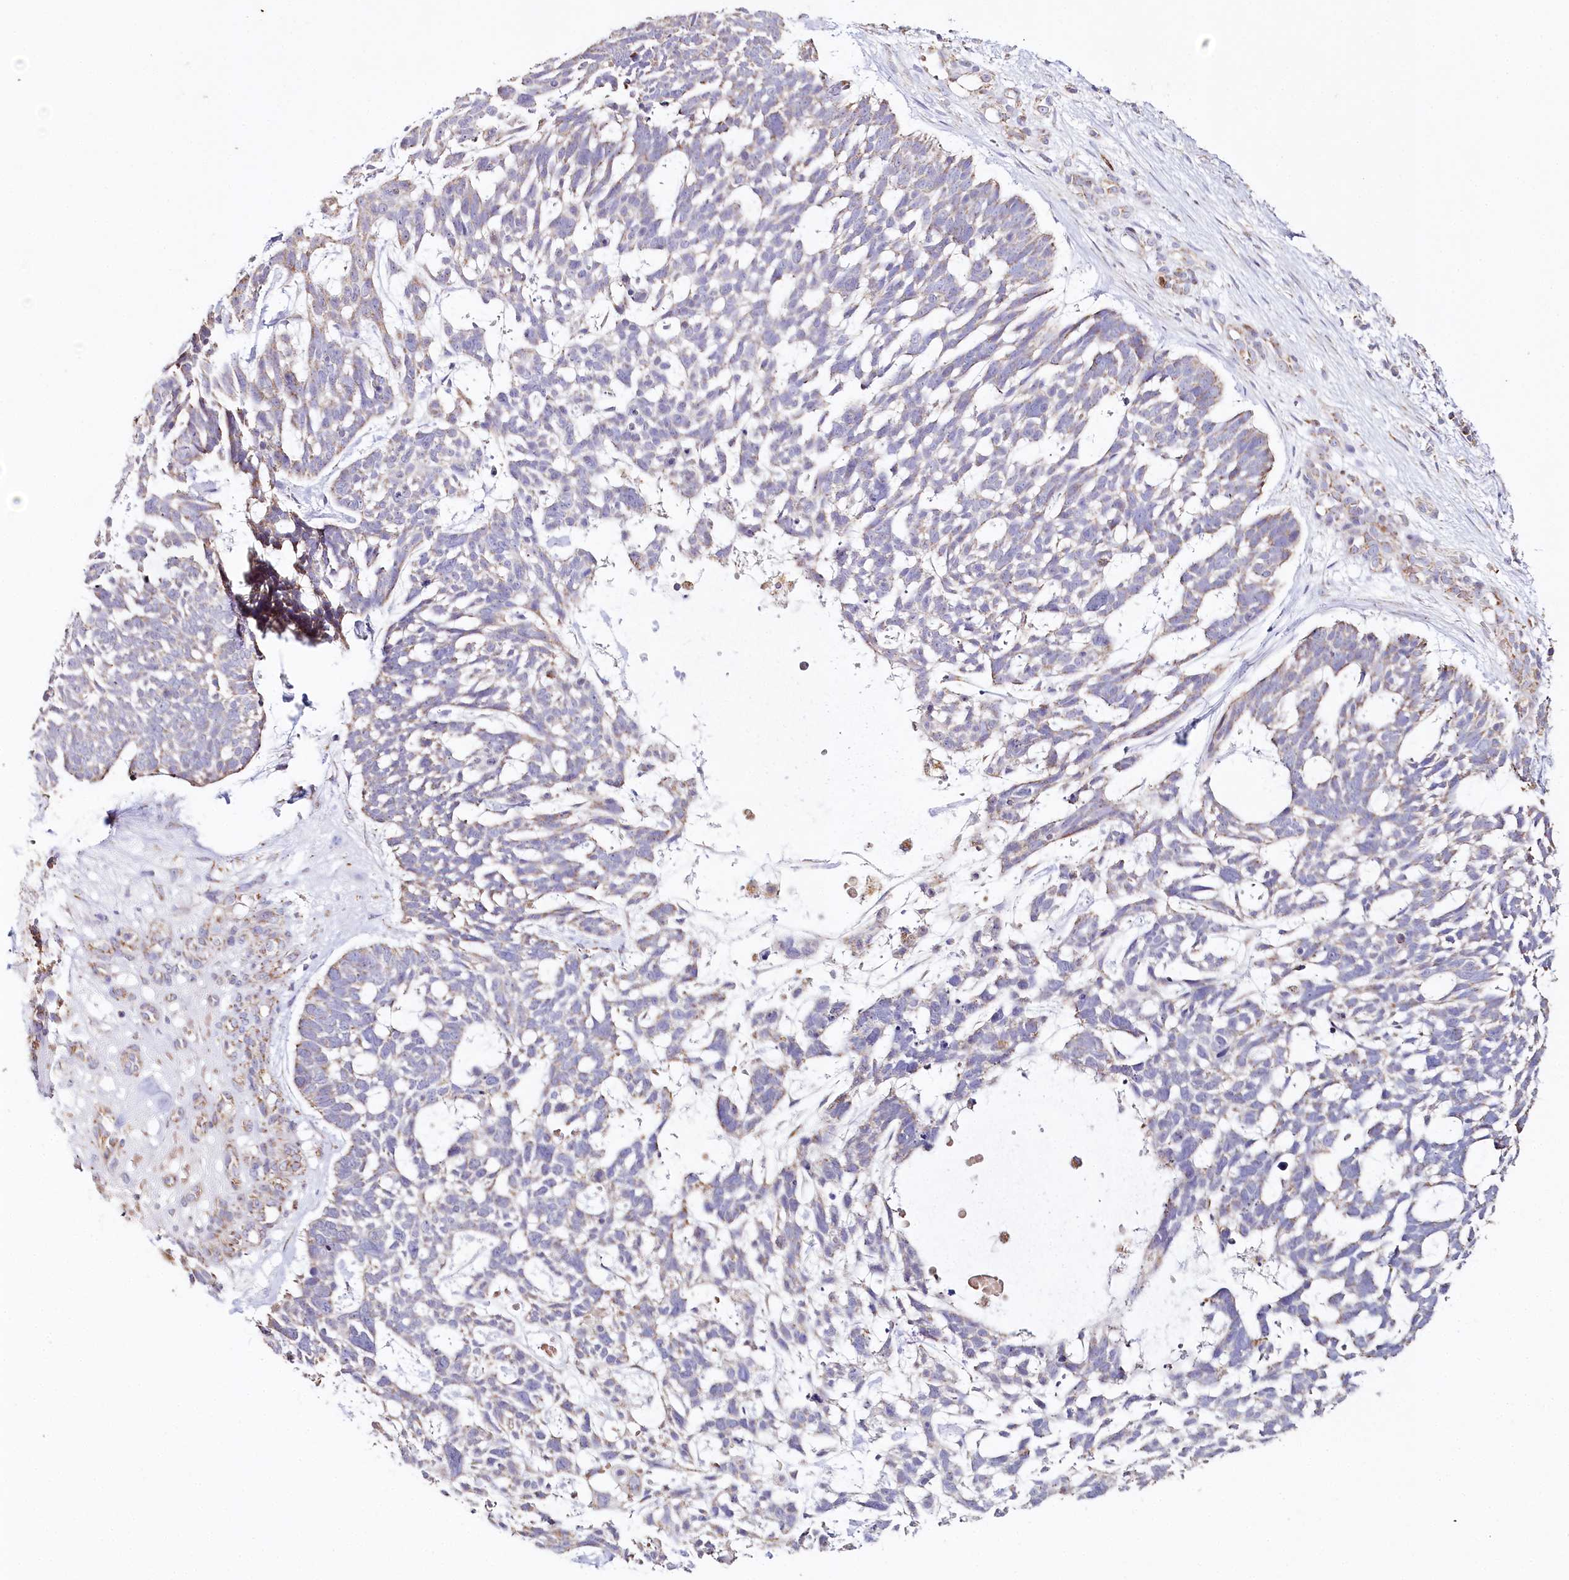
{"staining": {"intensity": "negative", "quantity": "none", "location": "none"}, "tissue": "skin cancer", "cell_type": "Tumor cells", "image_type": "cancer", "snomed": [{"axis": "morphology", "description": "Basal cell carcinoma"}, {"axis": "topography", "description": "Skin"}], "caption": "Immunohistochemistry image of basal cell carcinoma (skin) stained for a protein (brown), which demonstrates no expression in tumor cells.", "gene": "MMP25", "patient": {"sex": "male", "age": 88}}